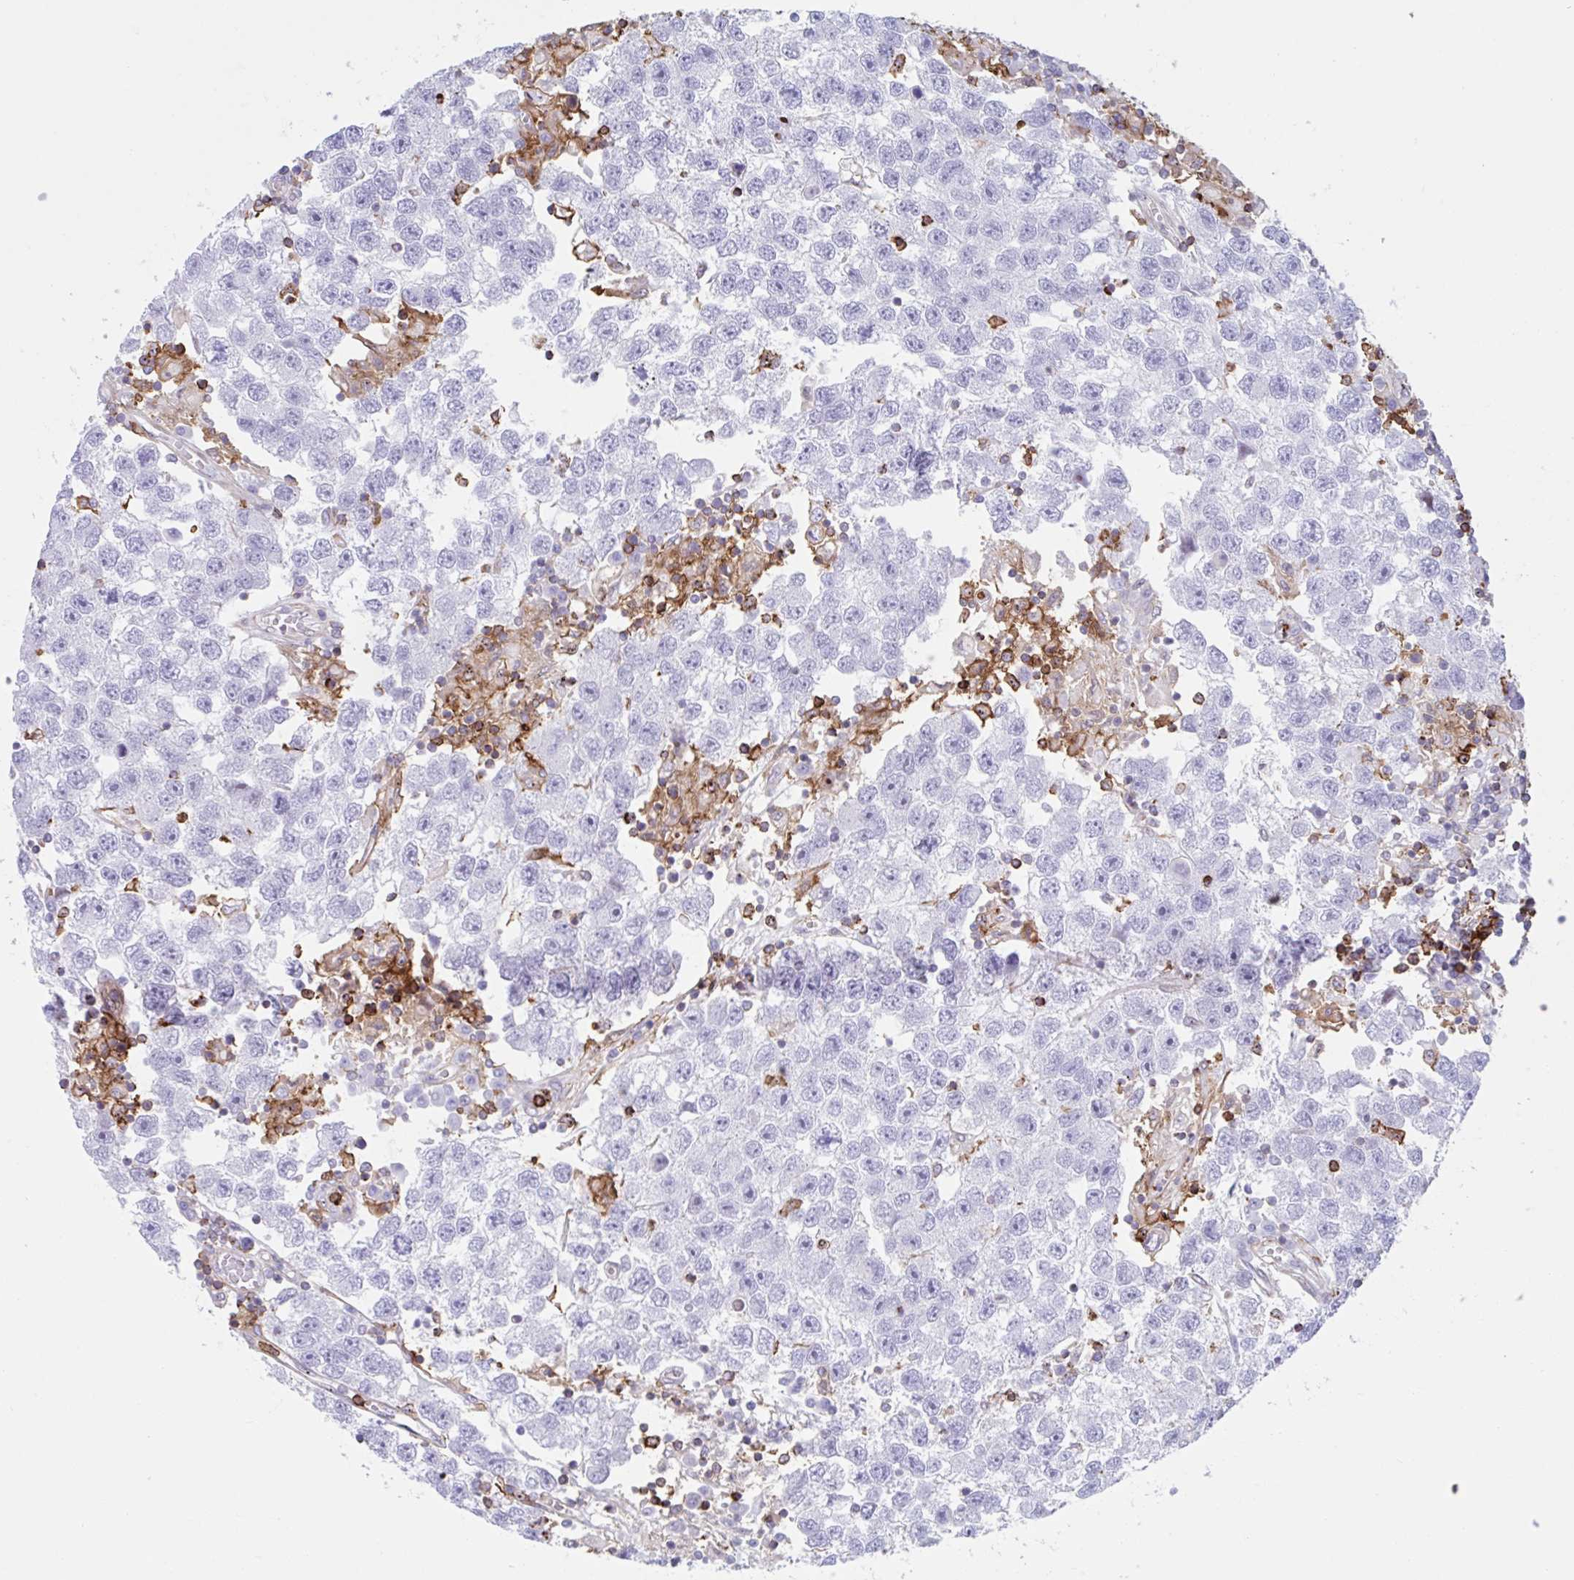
{"staining": {"intensity": "negative", "quantity": "none", "location": "none"}, "tissue": "testis cancer", "cell_type": "Tumor cells", "image_type": "cancer", "snomed": [{"axis": "morphology", "description": "Seminoma, NOS"}, {"axis": "topography", "description": "Testis"}], "caption": "Testis cancer stained for a protein using IHC demonstrates no expression tumor cells.", "gene": "EFHD1", "patient": {"sex": "male", "age": 26}}